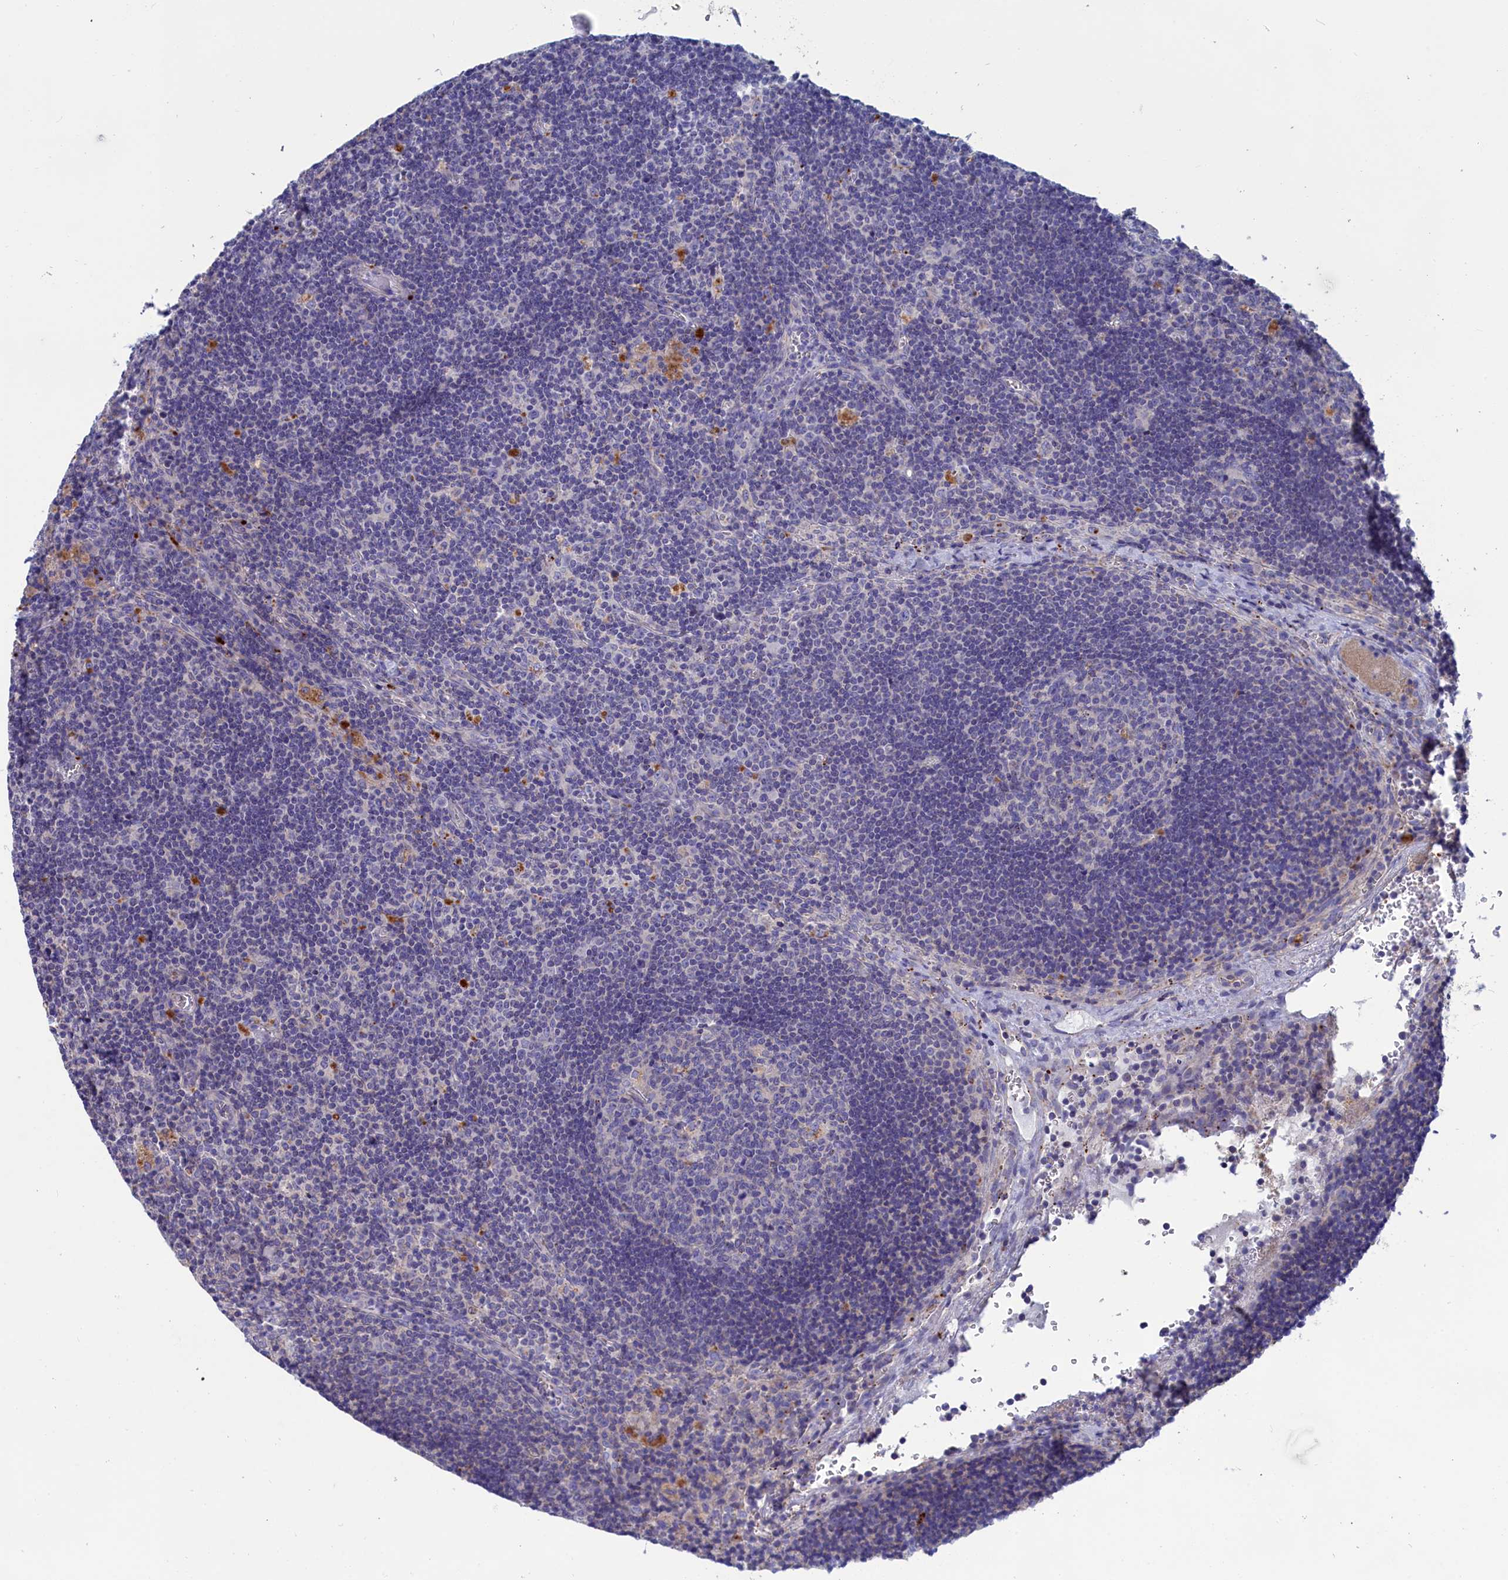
{"staining": {"intensity": "negative", "quantity": "none", "location": "none"}, "tissue": "lymph node", "cell_type": "Germinal center cells", "image_type": "normal", "snomed": [{"axis": "morphology", "description": "Normal tissue, NOS"}, {"axis": "topography", "description": "Lymph node"}], "caption": "High power microscopy photomicrograph of an immunohistochemistry micrograph of normal lymph node, revealing no significant positivity in germinal center cells. The staining is performed using DAB (3,3'-diaminobenzidine) brown chromogen with nuclei counter-stained in using hematoxylin.", "gene": "WDR6", "patient": {"sex": "male", "age": 58}}